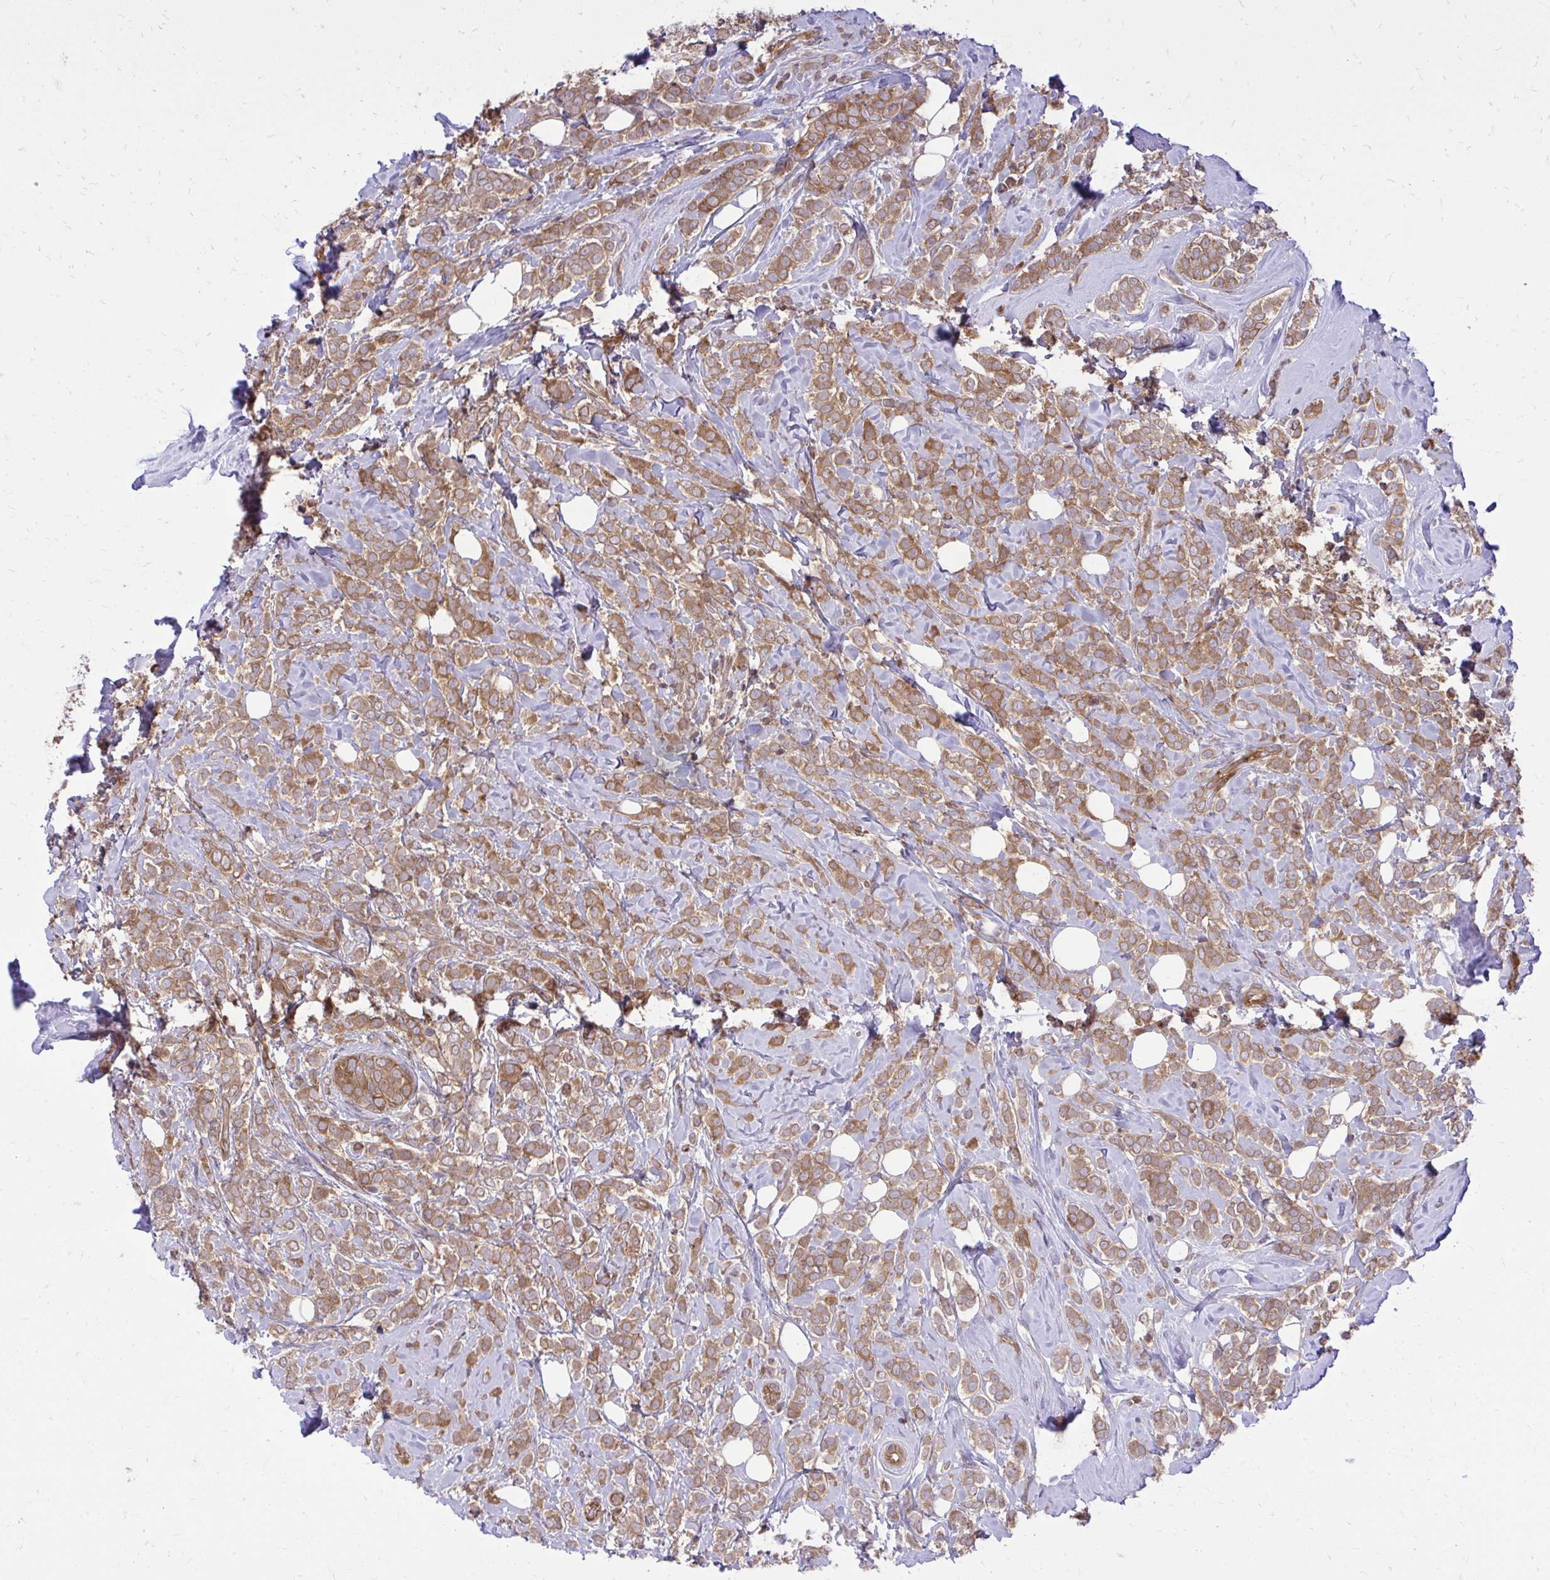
{"staining": {"intensity": "moderate", "quantity": ">75%", "location": "cytoplasmic/membranous"}, "tissue": "breast cancer", "cell_type": "Tumor cells", "image_type": "cancer", "snomed": [{"axis": "morphology", "description": "Lobular carcinoma"}, {"axis": "topography", "description": "Breast"}], "caption": "Immunohistochemical staining of breast lobular carcinoma demonstrates medium levels of moderate cytoplasmic/membranous protein expression in approximately >75% of tumor cells.", "gene": "PPP5C", "patient": {"sex": "female", "age": 49}}